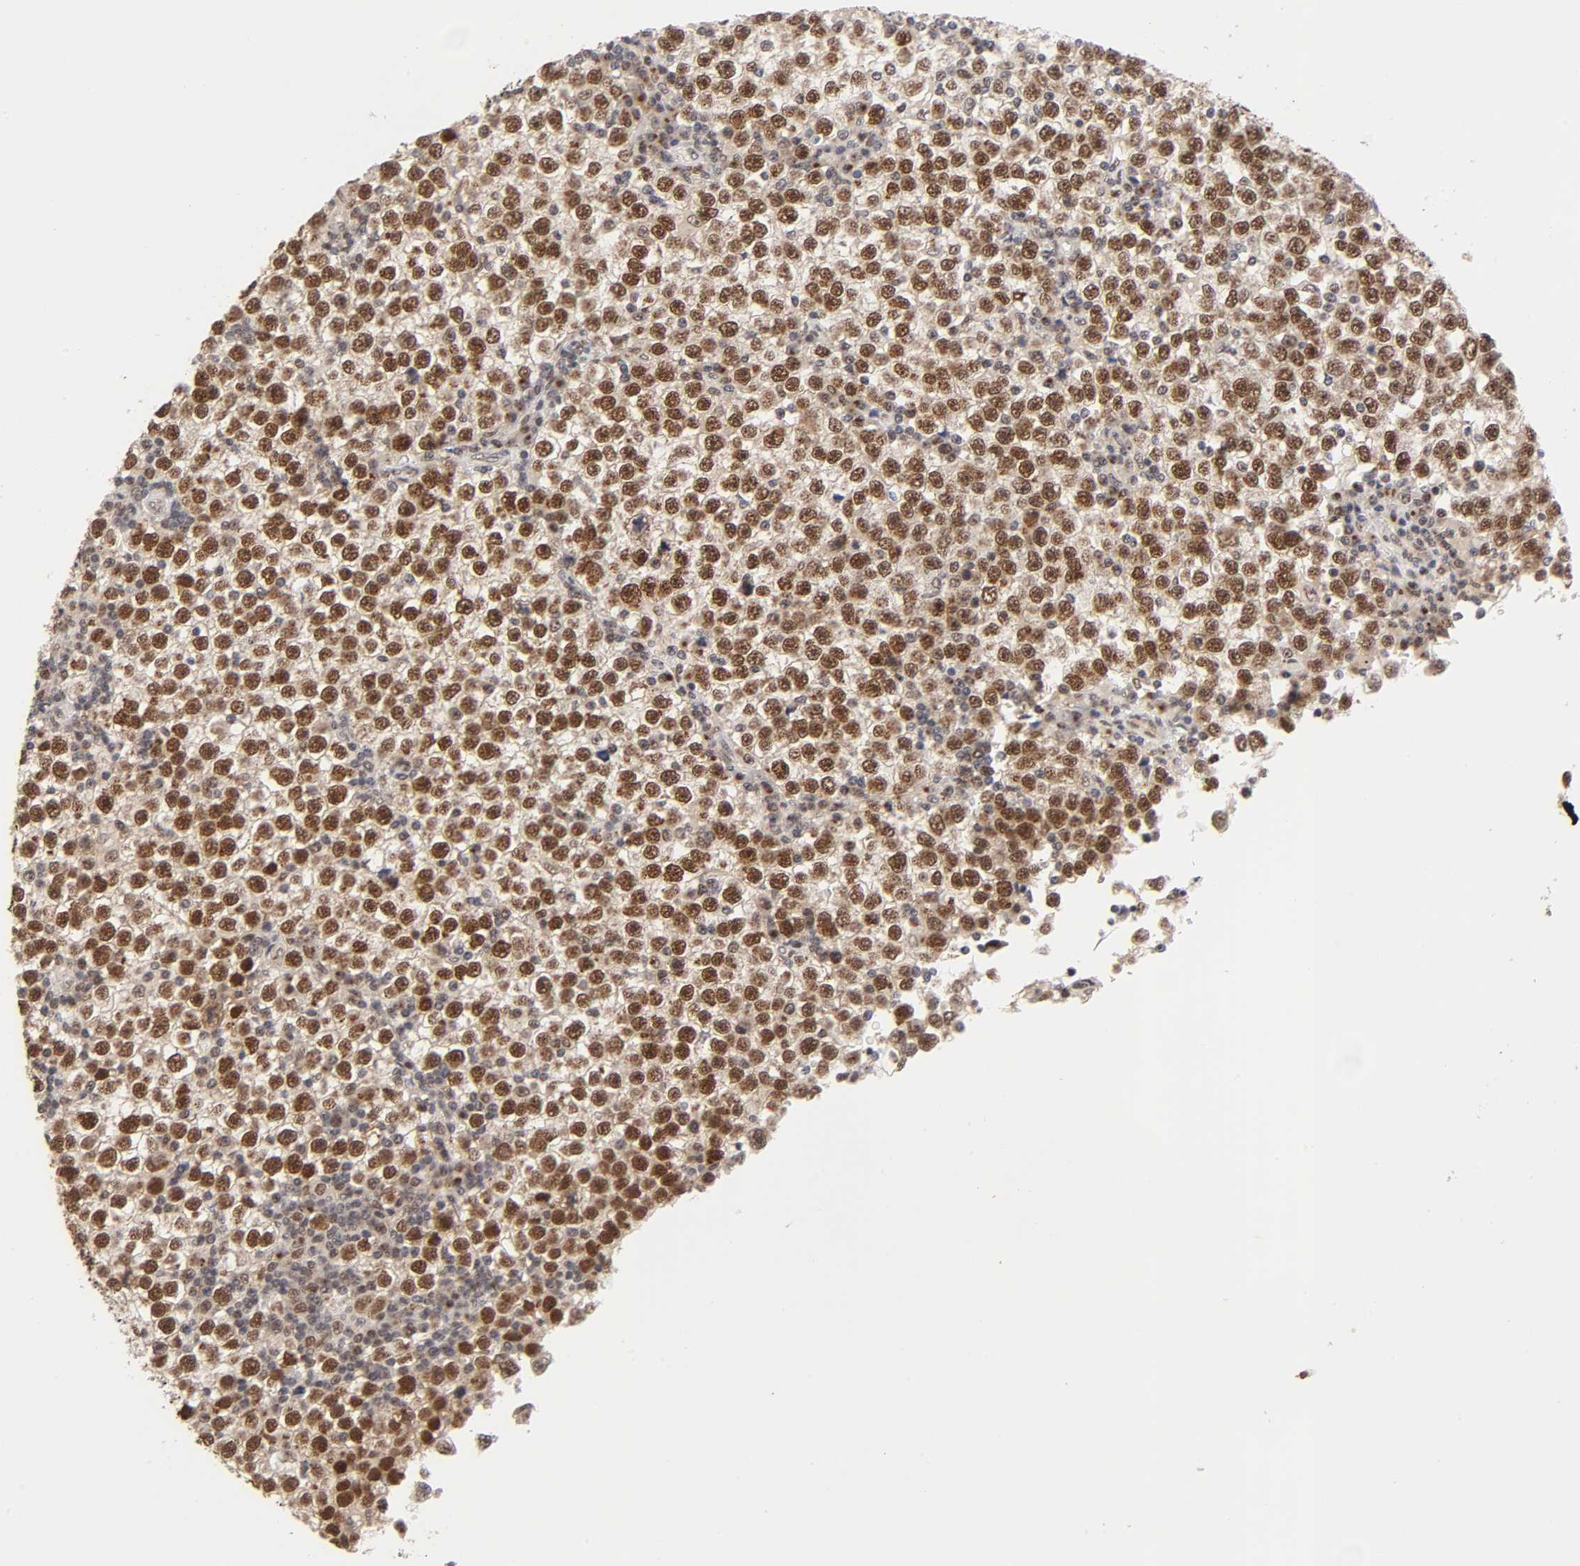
{"staining": {"intensity": "strong", "quantity": ">75%", "location": "cytoplasmic/membranous,nuclear"}, "tissue": "testis cancer", "cell_type": "Tumor cells", "image_type": "cancer", "snomed": [{"axis": "morphology", "description": "Seminoma, NOS"}, {"axis": "topography", "description": "Testis"}], "caption": "Immunohistochemistry histopathology image of neoplastic tissue: human testis cancer stained using immunohistochemistry (IHC) displays high levels of strong protein expression localized specifically in the cytoplasmic/membranous and nuclear of tumor cells, appearing as a cytoplasmic/membranous and nuclear brown color.", "gene": "EP300", "patient": {"sex": "male", "age": 65}}